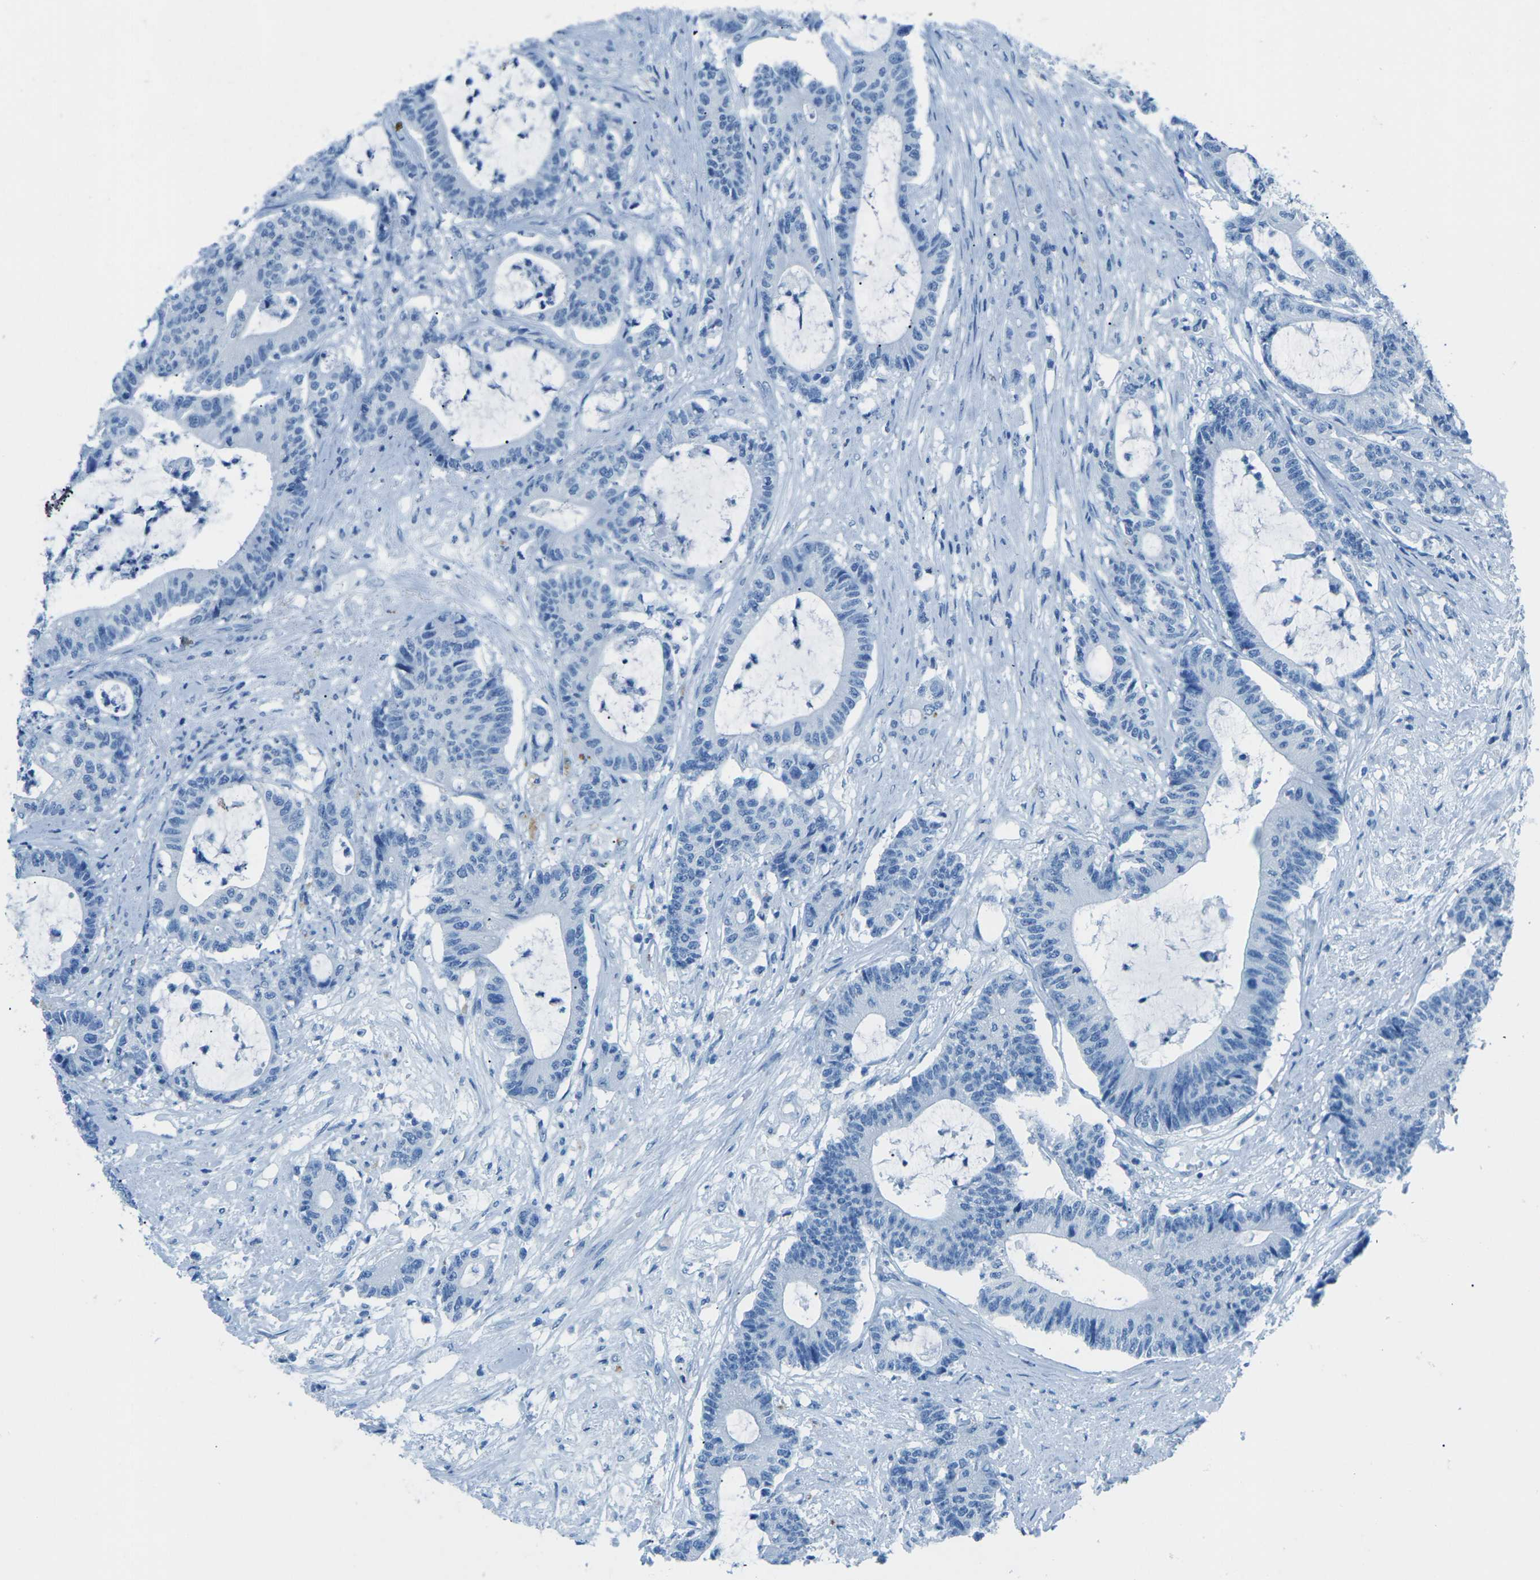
{"staining": {"intensity": "negative", "quantity": "none", "location": "none"}, "tissue": "colorectal cancer", "cell_type": "Tumor cells", "image_type": "cancer", "snomed": [{"axis": "morphology", "description": "Adenocarcinoma, NOS"}, {"axis": "topography", "description": "Colon"}], "caption": "Colorectal cancer was stained to show a protein in brown. There is no significant positivity in tumor cells. (DAB immunohistochemistry, high magnification).", "gene": "MYH8", "patient": {"sex": "female", "age": 84}}